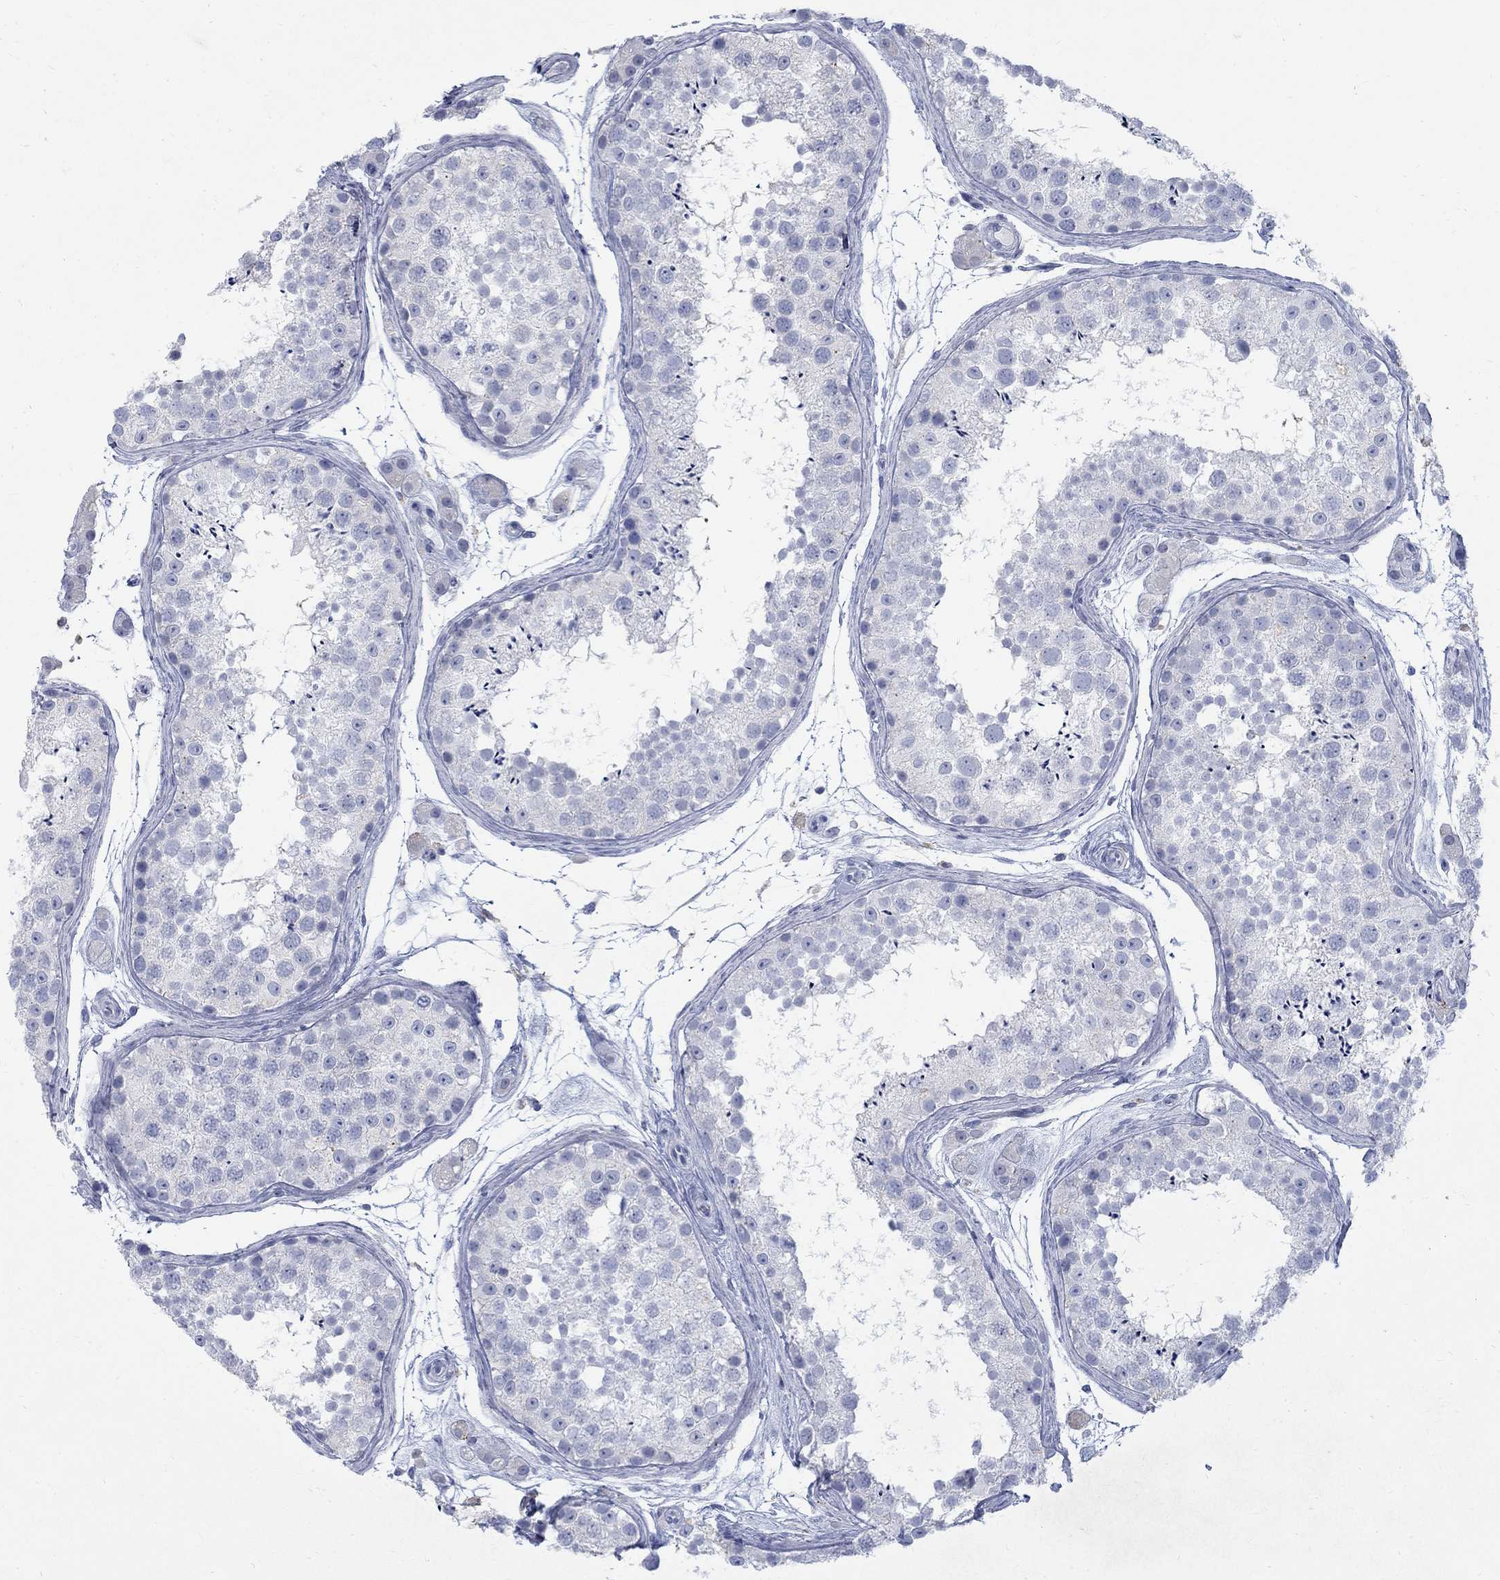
{"staining": {"intensity": "negative", "quantity": "none", "location": "none"}, "tissue": "testis", "cell_type": "Cells in seminiferous ducts", "image_type": "normal", "snomed": [{"axis": "morphology", "description": "Normal tissue, NOS"}, {"axis": "topography", "description": "Testis"}], "caption": "A high-resolution micrograph shows immunohistochemistry (IHC) staining of benign testis, which shows no significant positivity in cells in seminiferous ducts.", "gene": "RFTN2", "patient": {"sex": "male", "age": 41}}